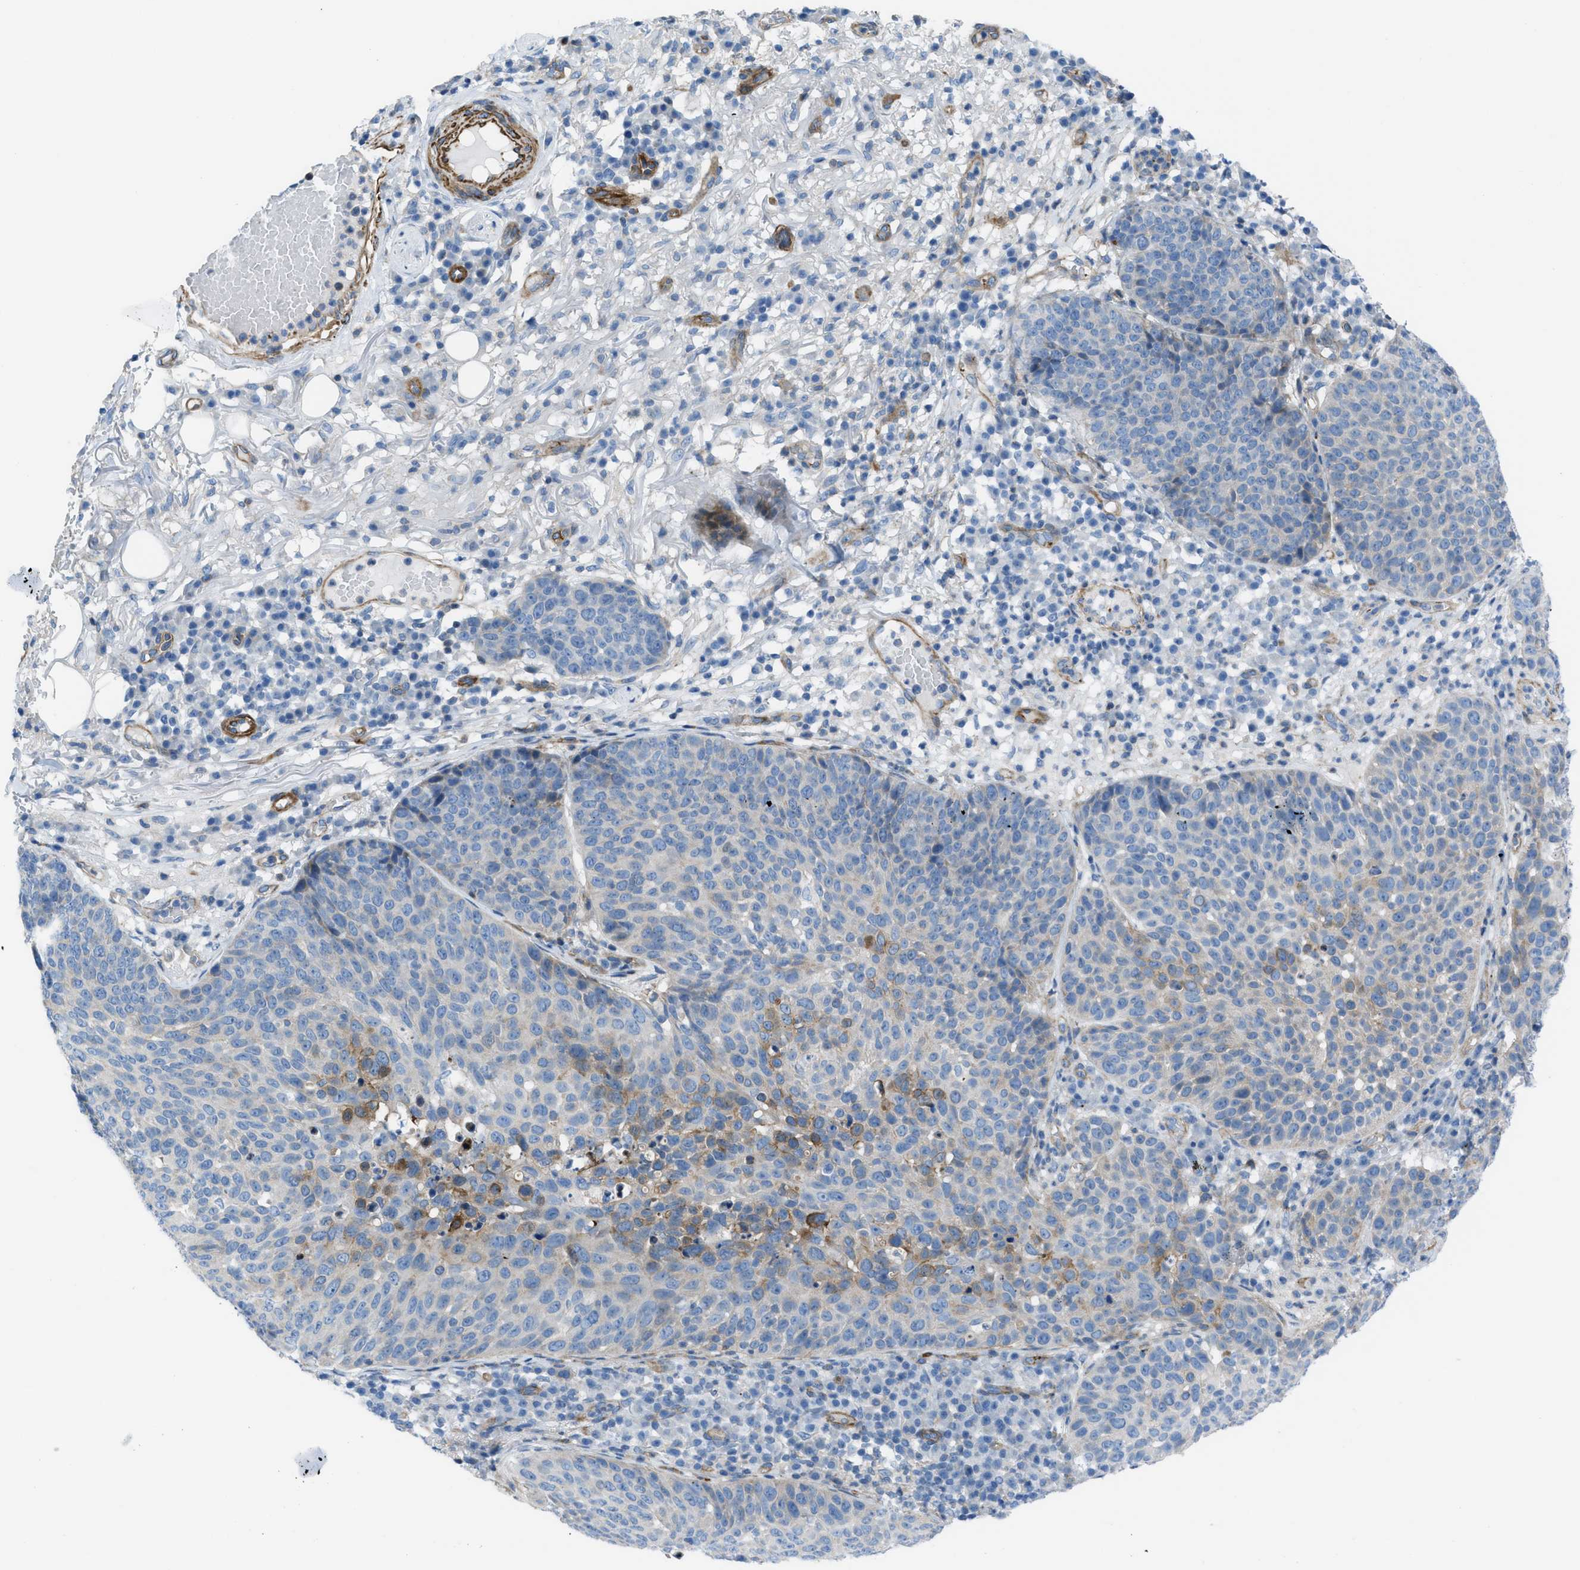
{"staining": {"intensity": "moderate", "quantity": "<25%", "location": "cytoplasmic/membranous"}, "tissue": "skin cancer", "cell_type": "Tumor cells", "image_type": "cancer", "snomed": [{"axis": "morphology", "description": "Squamous cell carcinoma in situ, NOS"}, {"axis": "morphology", "description": "Squamous cell carcinoma, NOS"}, {"axis": "topography", "description": "Skin"}], "caption": "Immunohistochemistry (IHC) of human skin squamous cell carcinoma demonstrates low levels of moderate cytoplasmic/membranous positivity in approximately <25% of tumor cells.", "gene": "KCNH7", "patient": {"sex": "male", "age": 93}}